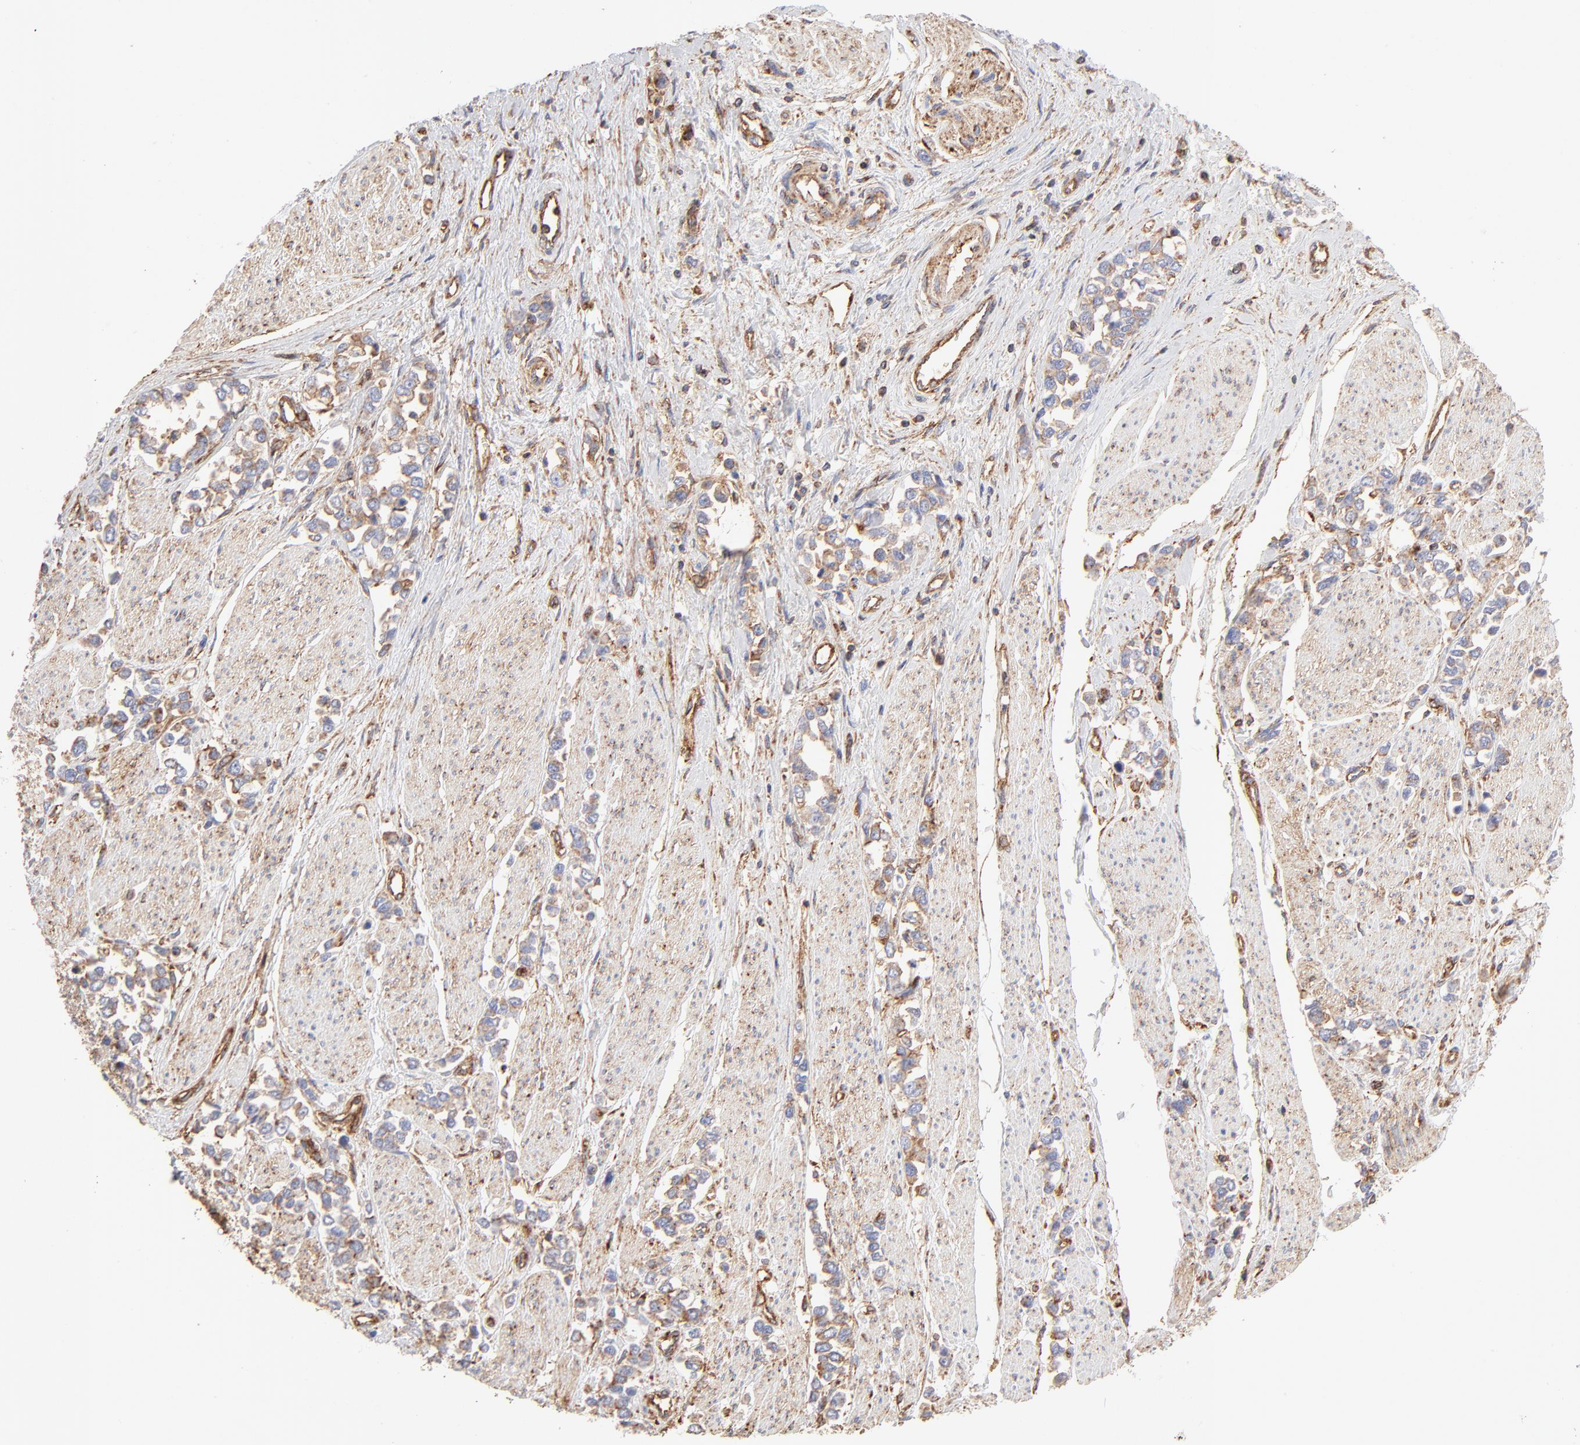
{"staining": {"intensity": "moderate", "quantity": ">75%", "location": "cytoplasmic/membranous"}, "tissue": "stomach cancer", "cell_type": "Tumor cells", "image_type": "cancer", "snomed": [{"axis": "morphology", "description": "Adenocarcinoma, NOS"}, {"axis": "topography", "description": "Stomach, upper"}], "caption": "This photomicrograph displays immunohistochemistry staining of human adenocarcinoma (stomach), with medium moderate cytoplasmic/membranous expression in approximately >75% of tumor cells.", "gene": "CLTB", "patient": {"sex": "male", "age": 76}}